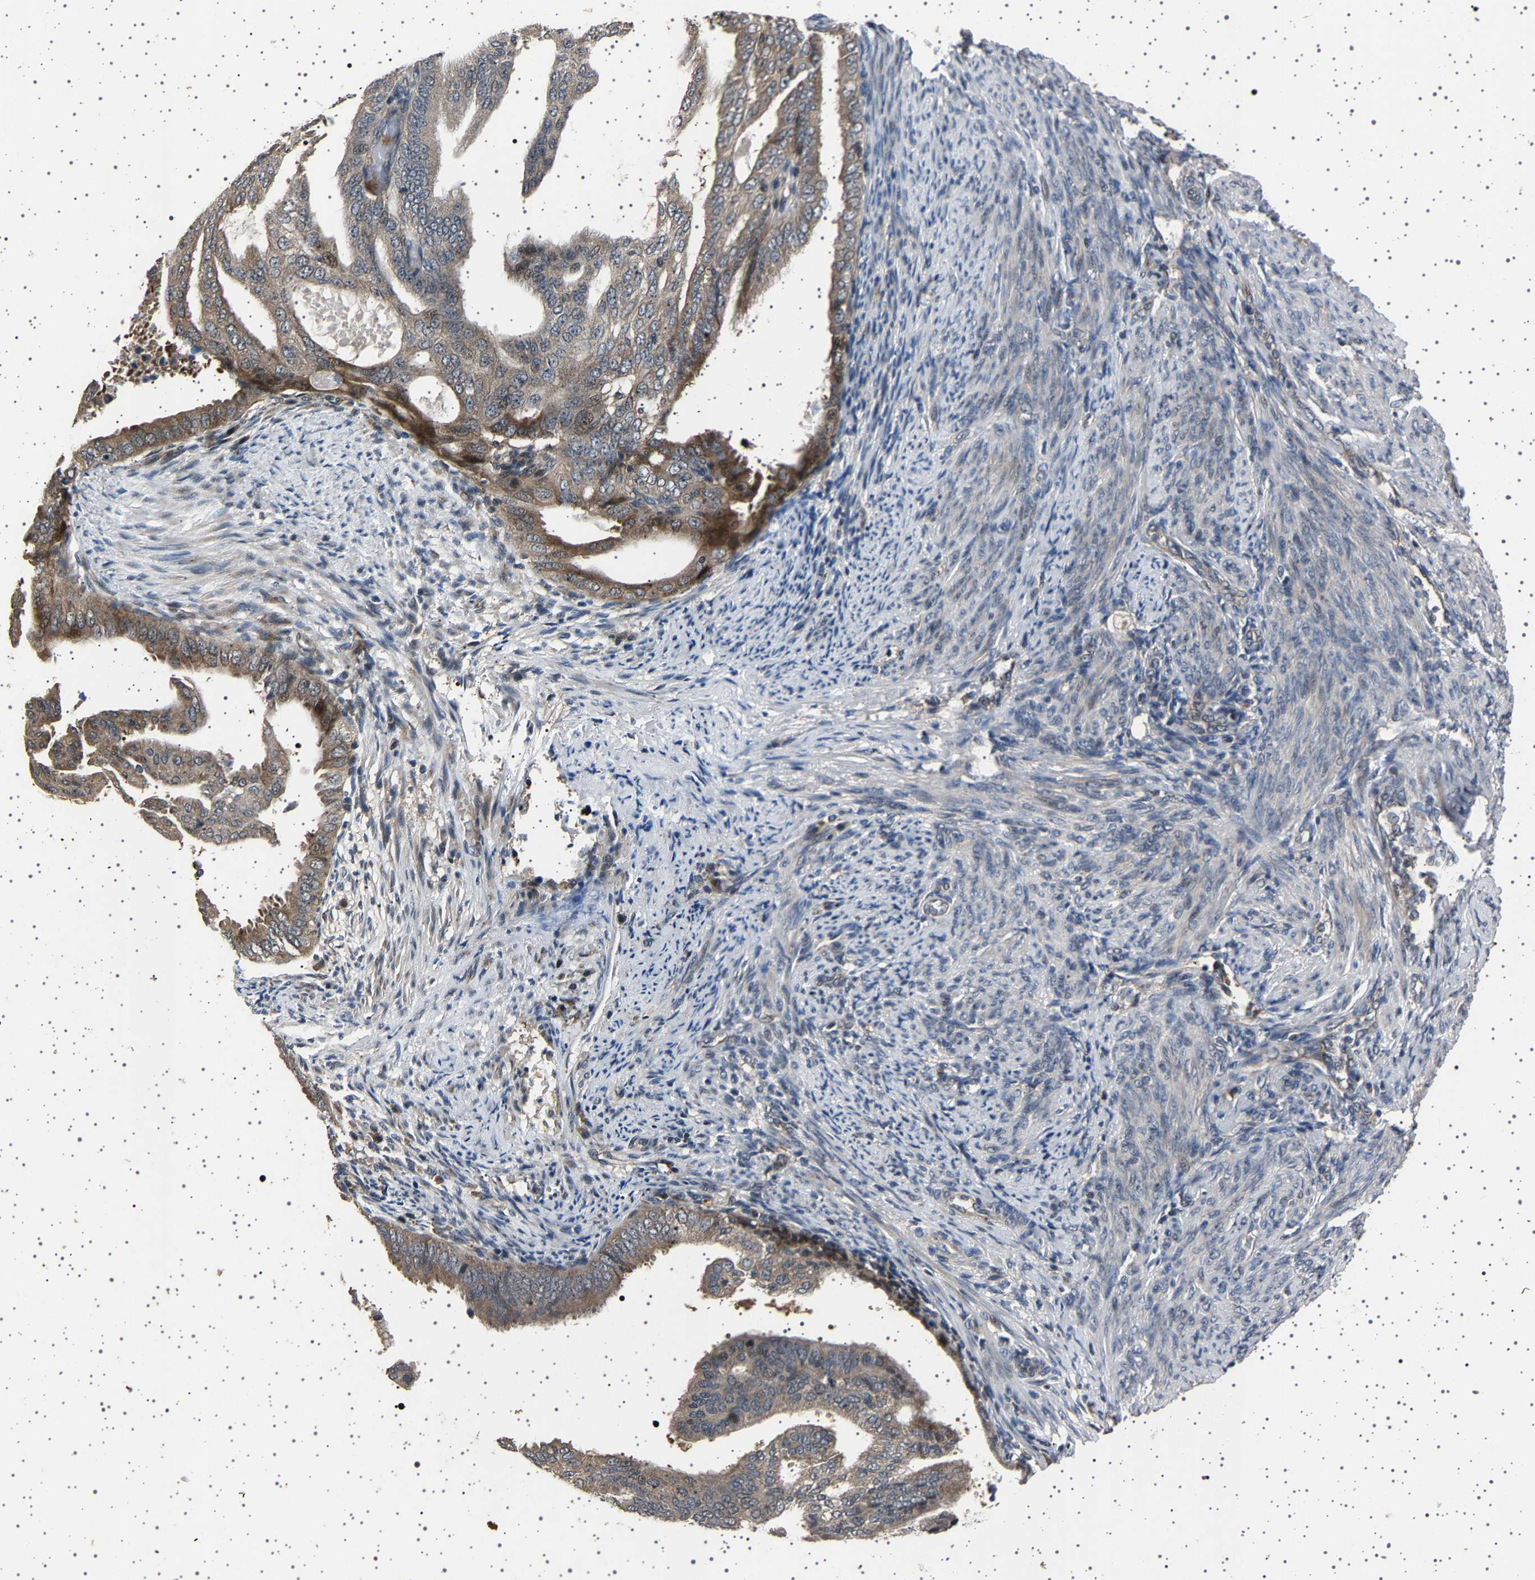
{"staining": {"intensity": "moderate", "quantity": ">75%", "location": "cytoplasmic/membranous,nuclear"}, "tissue": "endometrial cancer", "cell_type": "Tumor cells", "image_type": "cancer", "snomed": [{"axis": "morphology", "description": "Adenocarcinoma, NOS"}, {"axis": "topography", "description": "Endometrium"}], "caption": "The micrograph displays immunohistochemical staining of endometrial adenocarcinoma. There is moderate cytoplasmic/membranous and nuclear expression is seen in about >75% of tumor cells.", "gene": "NCKAP1", "patient": {"sex": "female", "age": 58}}